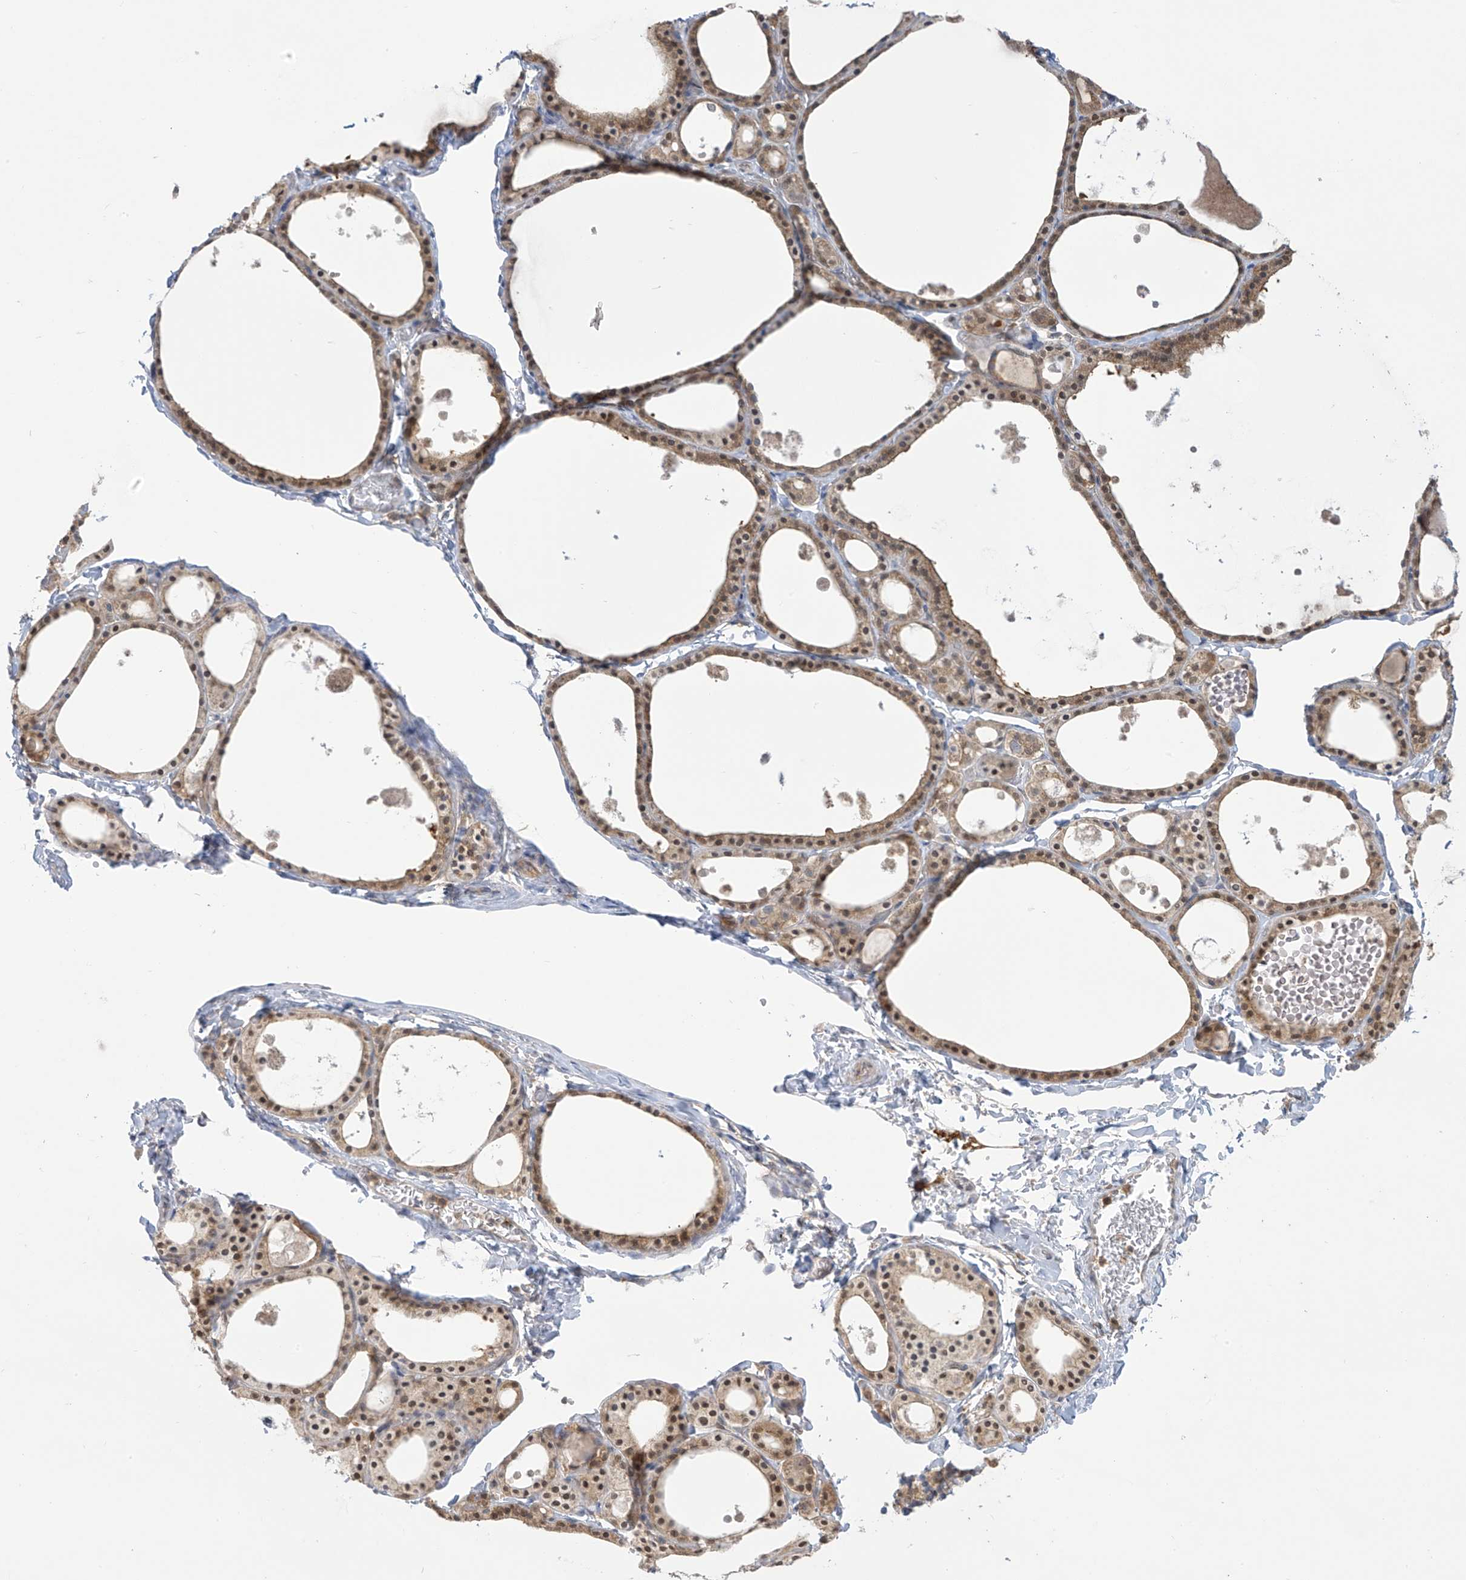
{"staining": {"intensity": "moderate", "quantity": ">75%", "location": "cytoplasmic/membranous,nuclear"}, "tissue": "thyroid gland", "cell_type": "Glandular cells", "image_type": "normal", "snomed": [{"axis": "morphology", "description": "Normal tissue, NOS"}, {"axis": "topography", "description": "Thyroid gland"}], "caption": "Immunohistochemical staining of normal thyroid gland demonstrates moderate cytoplasmic/membranous,nuclear protein expression in approximately >75% of glandular cells. Nuclei are stained in blue.", "gene": "IDH1", "patient": {"sex": "male", "age": 56}}